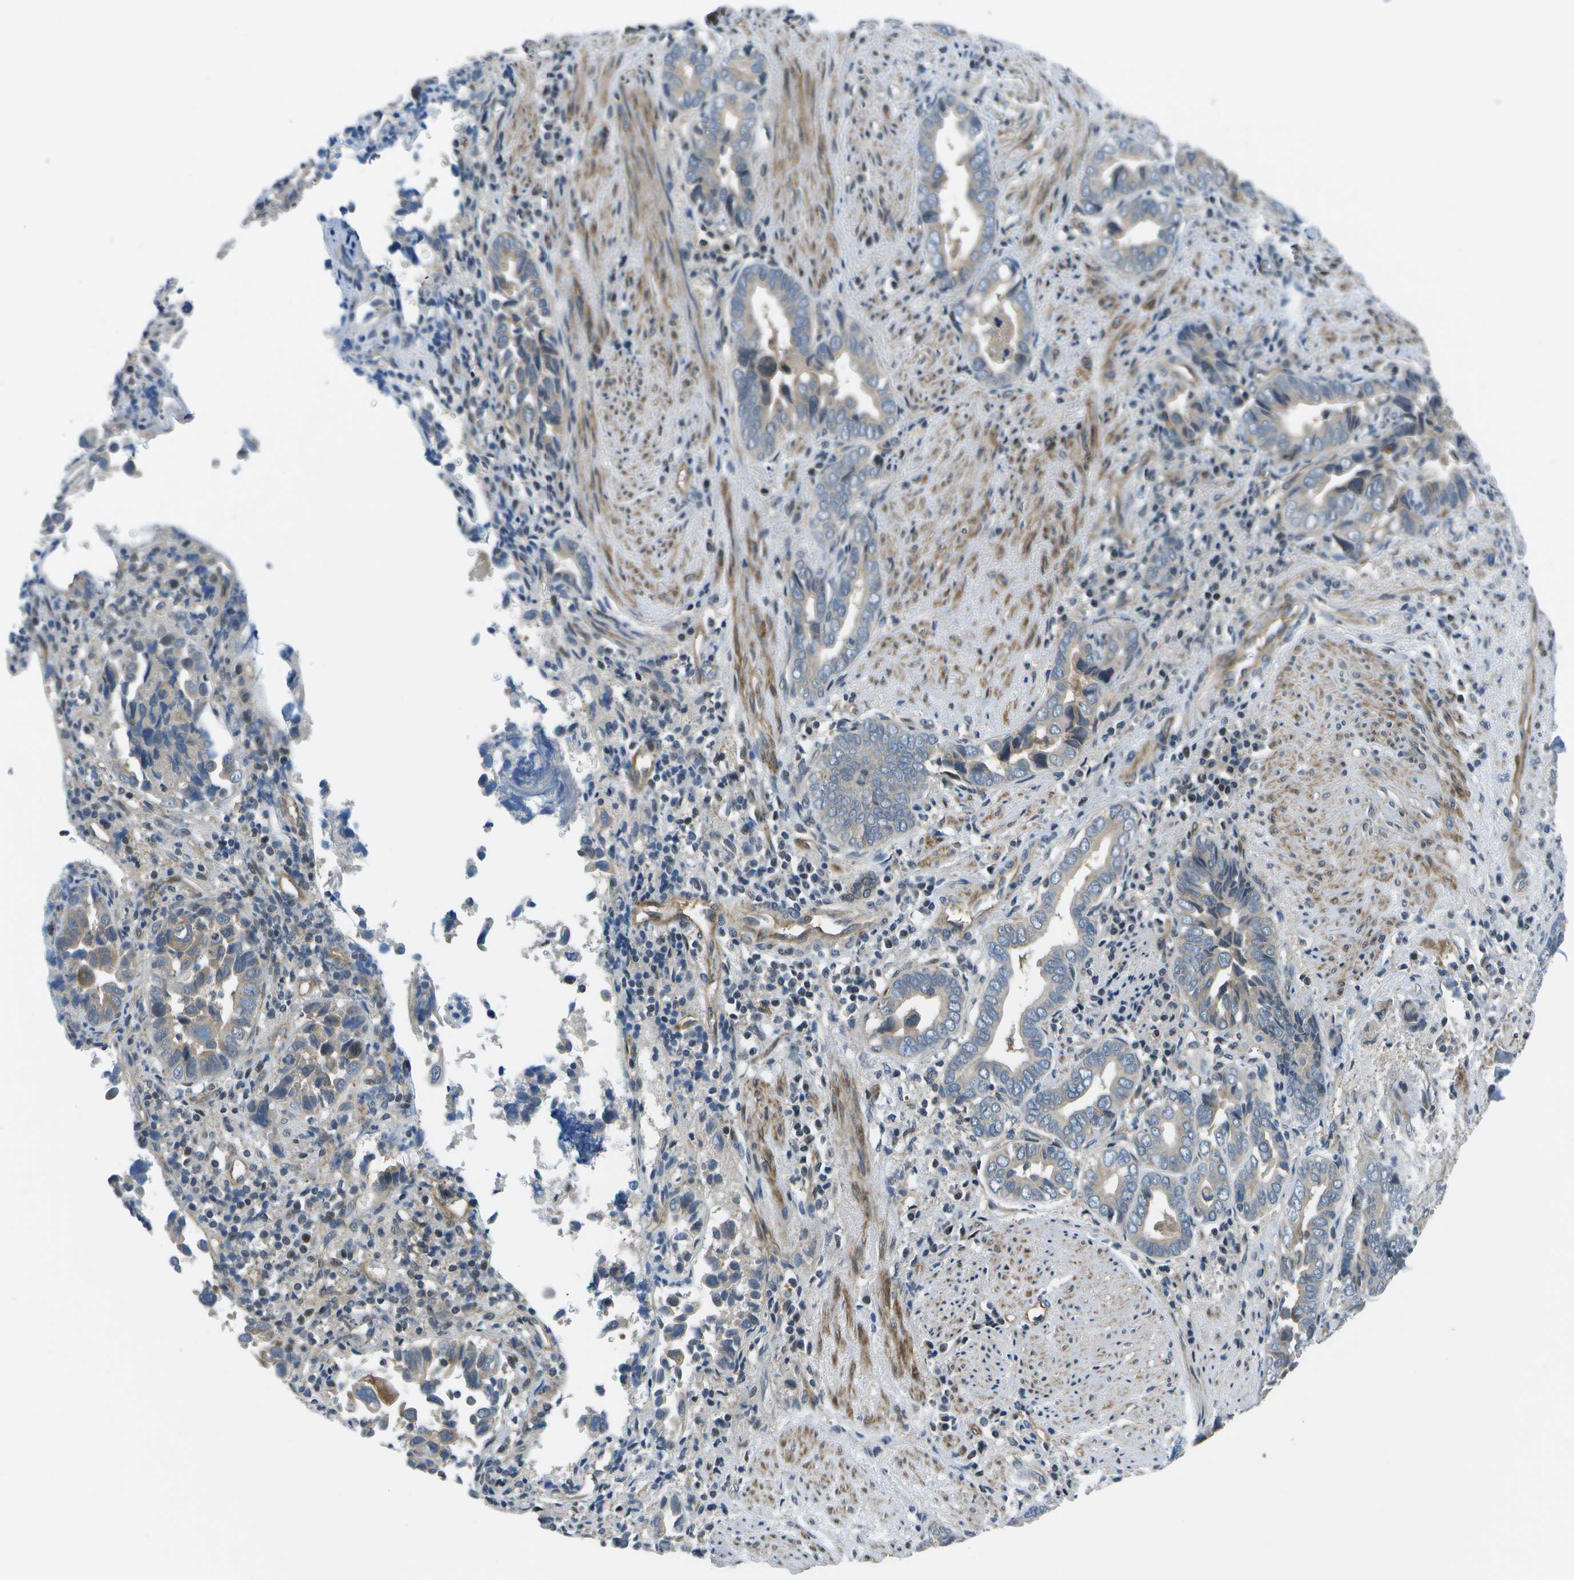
{"staining": {"intensity": "weak", "quantity": "<25%", "location": "cytoplasmic/membranous"}, "tissue": "liver cancer", "cell_type": "Tumor cells", "image_type": "cancer", "snomed": [{"axis": "morphology", "description": "Cholangiocarcinoma"}, {"axis": "topography", "description": "Liver"}], "caption": "The image demonstrates no significant staining in tumor cells of cholangiocarcinoma (liver). (Brightfield microscopy of DAB (3,3'-diaminobenzidine) immunohistochemistry at high magnification).", "gene": "ENPP5", "patient": {"sex": "female", "age": 79}}